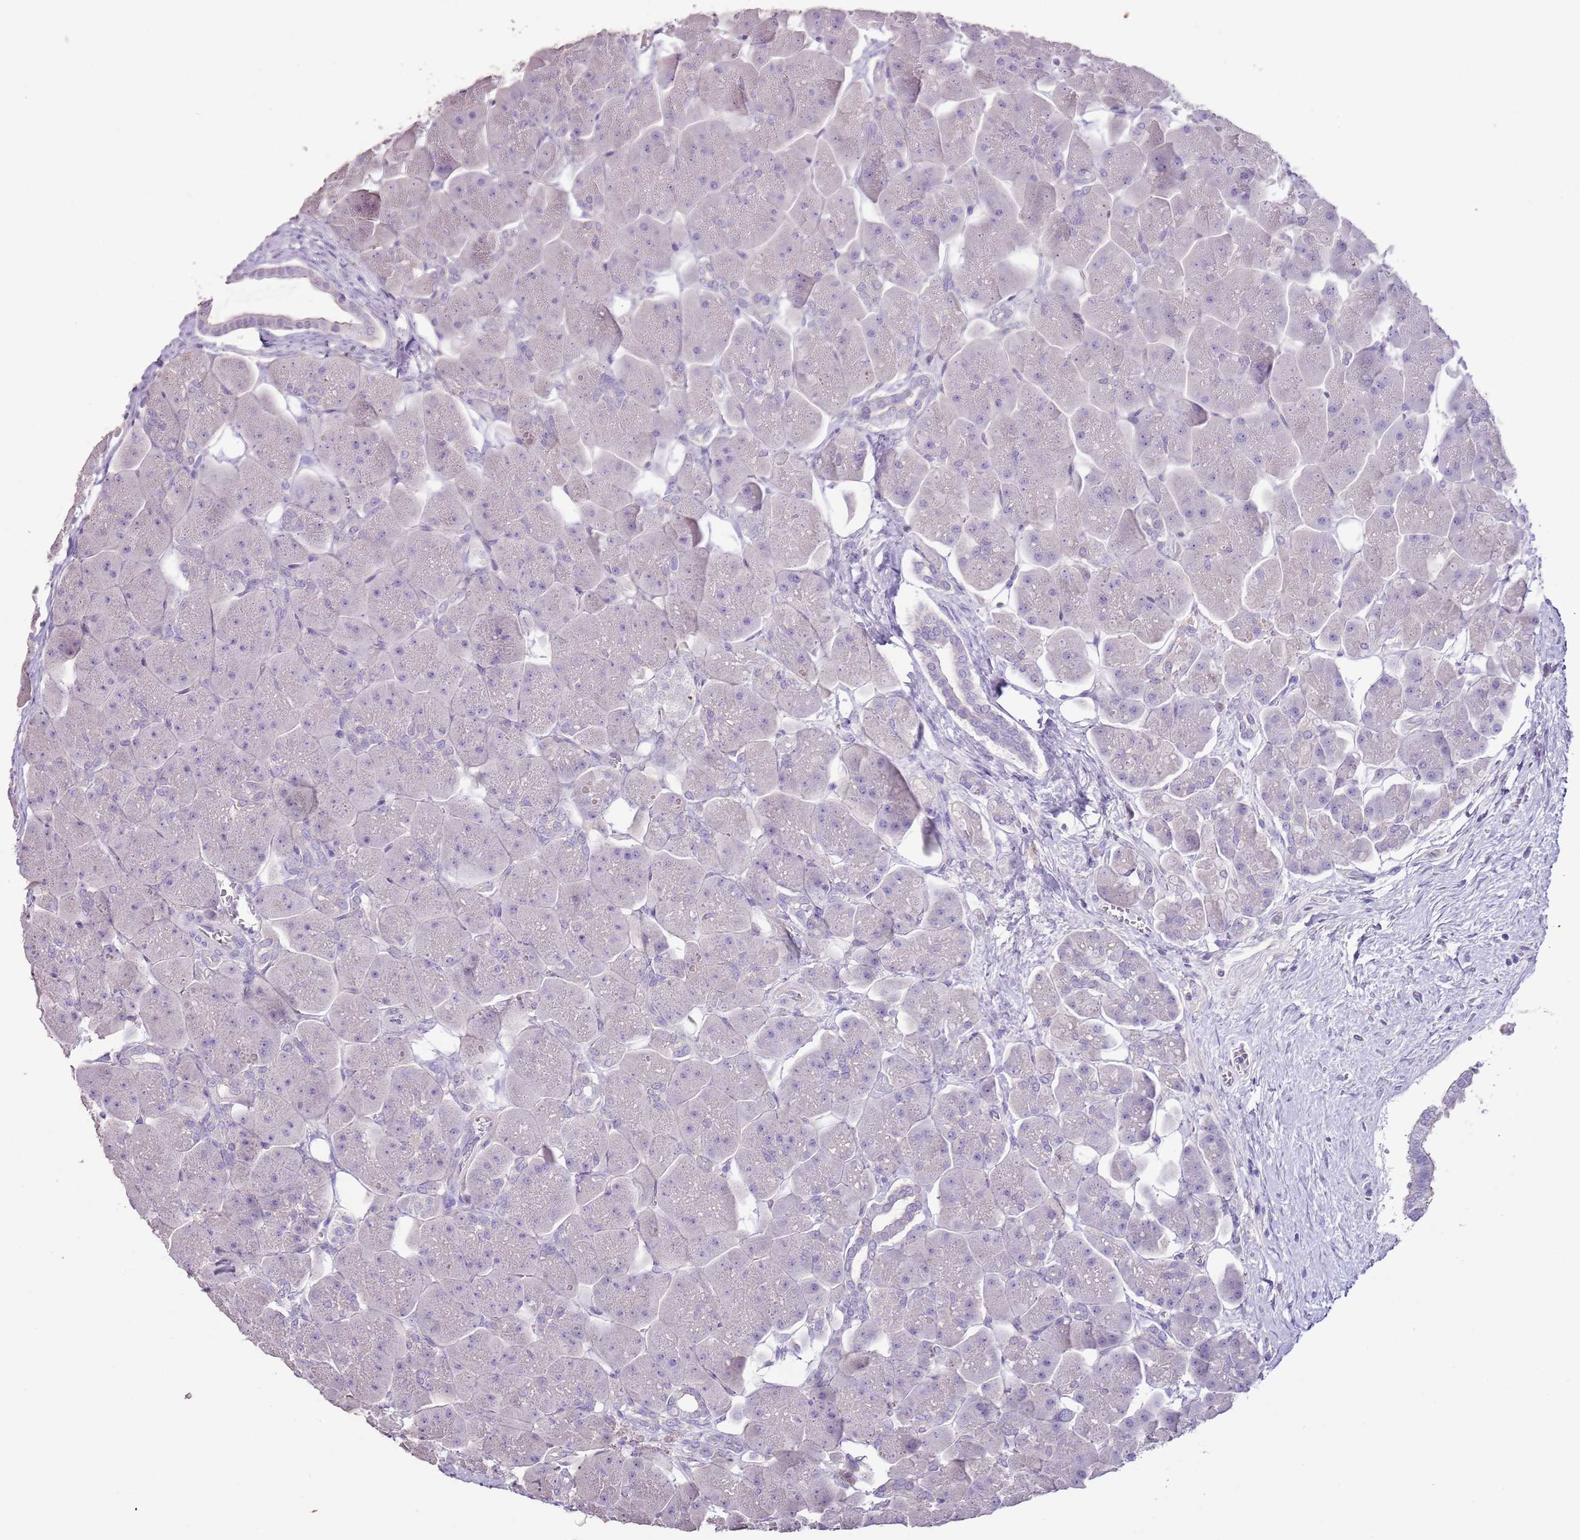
{"staining": {"intensity": "negative", "quantity": "none", "location": "none"}, "tissue": "pancreas", "cell_type": "Exocrine glandular cells", "image_type": "normal", "snomed": [{"axis": "morphology", "description": "Normal tissue, NOS"}, {"axis": "topography", "description": "Pancreas"}], "caption": "An IHC image of normal pancreas is shown. There is no staining in exocrine glandular cells of pancreas. The staining is performed using DAB brown chromogen with nuclei counter-stained in using hematoxylin.", "gene": "BLOC1S2", "patient": {"sex": "male", "age": 66}}